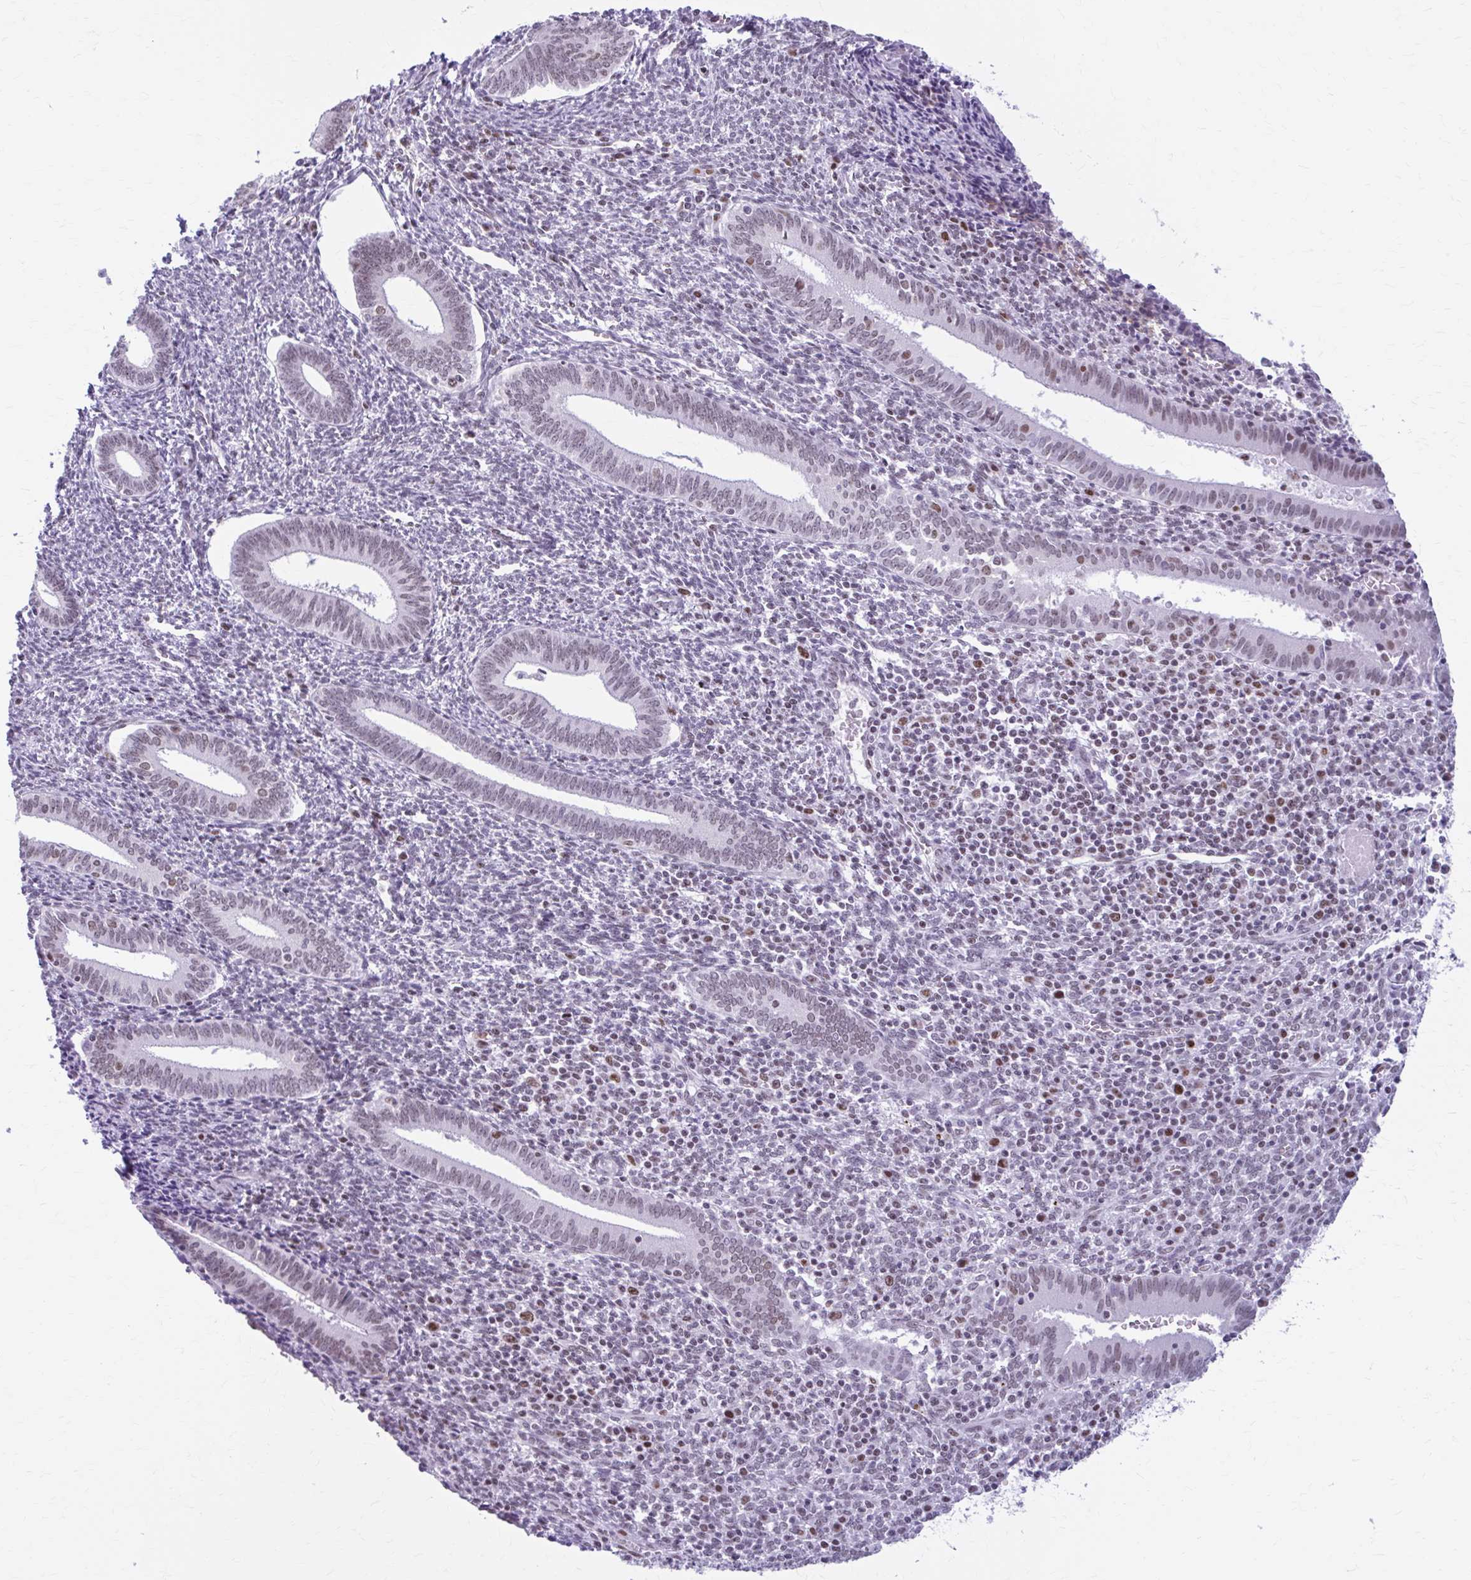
{"staining": {"intensity": "moderate", "quantity": "<25%", "location": "nuclear"}, "tissue": "endometrium", "cell_type": "Cells in endometrial stroma", "image_type": "normal", "snomed": [{"axis": "morphology", "description": "Normal tissue, NOS"}, {"axis": "topography", "description": "Endometrium"}], "caption": "Immunohistochemistry image of unremarkable endometrium stained for a protein (brown), which shows low levels of moderate nuclear positivity in approximately <25% of cells in endometrial stroma.", "gene": "PABIR1", "patient": {"sex": "female", "age": 41}}